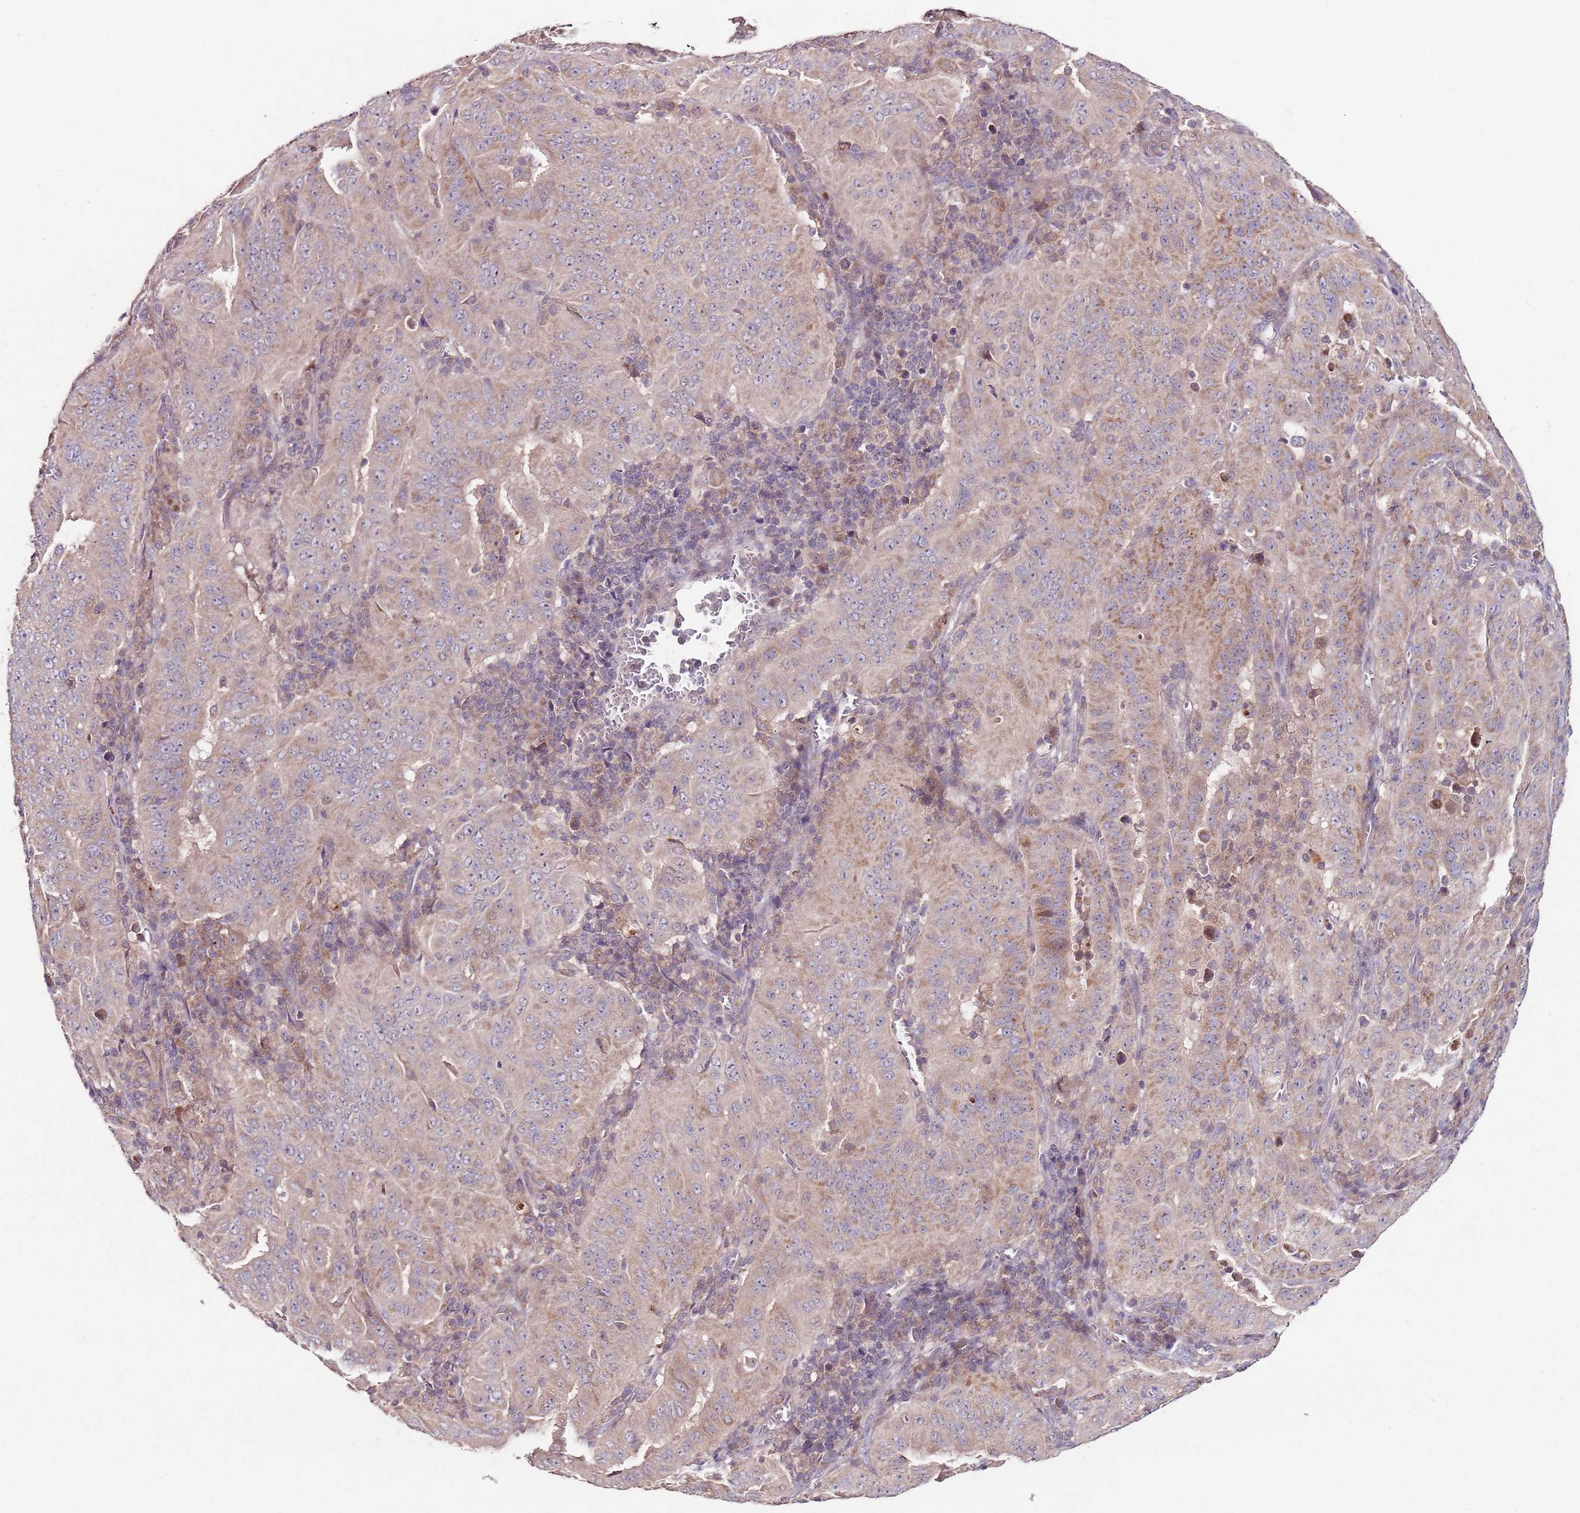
{"staining": {"intensity": "weak", "quantity": "25%-75%", "location": "cytoplasmic/membranous"}, "tissue": "pancreatic cancer", "cell_type": "Tumor cells", "image_type": "cancer", "snomed": [{"axis": "morphology", "description": "Adenocarcinoma, NOS"}, {"axis": "topography", "description": "Pancreas"}], "caption": "Immunohistochemistry (IHC) staining of pancreatic cancer, which displays low levels of weak cytoplasmic/membranous positivity in about 25%-75% of tumor cells indicating weak cytoplasmic/membranous protein positivity. The staining was performed using DAB (3,3'-diaminobenzidine) (brown) for protein detection and nuclei were counterstained in hematoxylin (blue).", "gene": "NRDE2", "patient": {"sex": "male", "age": 63}}